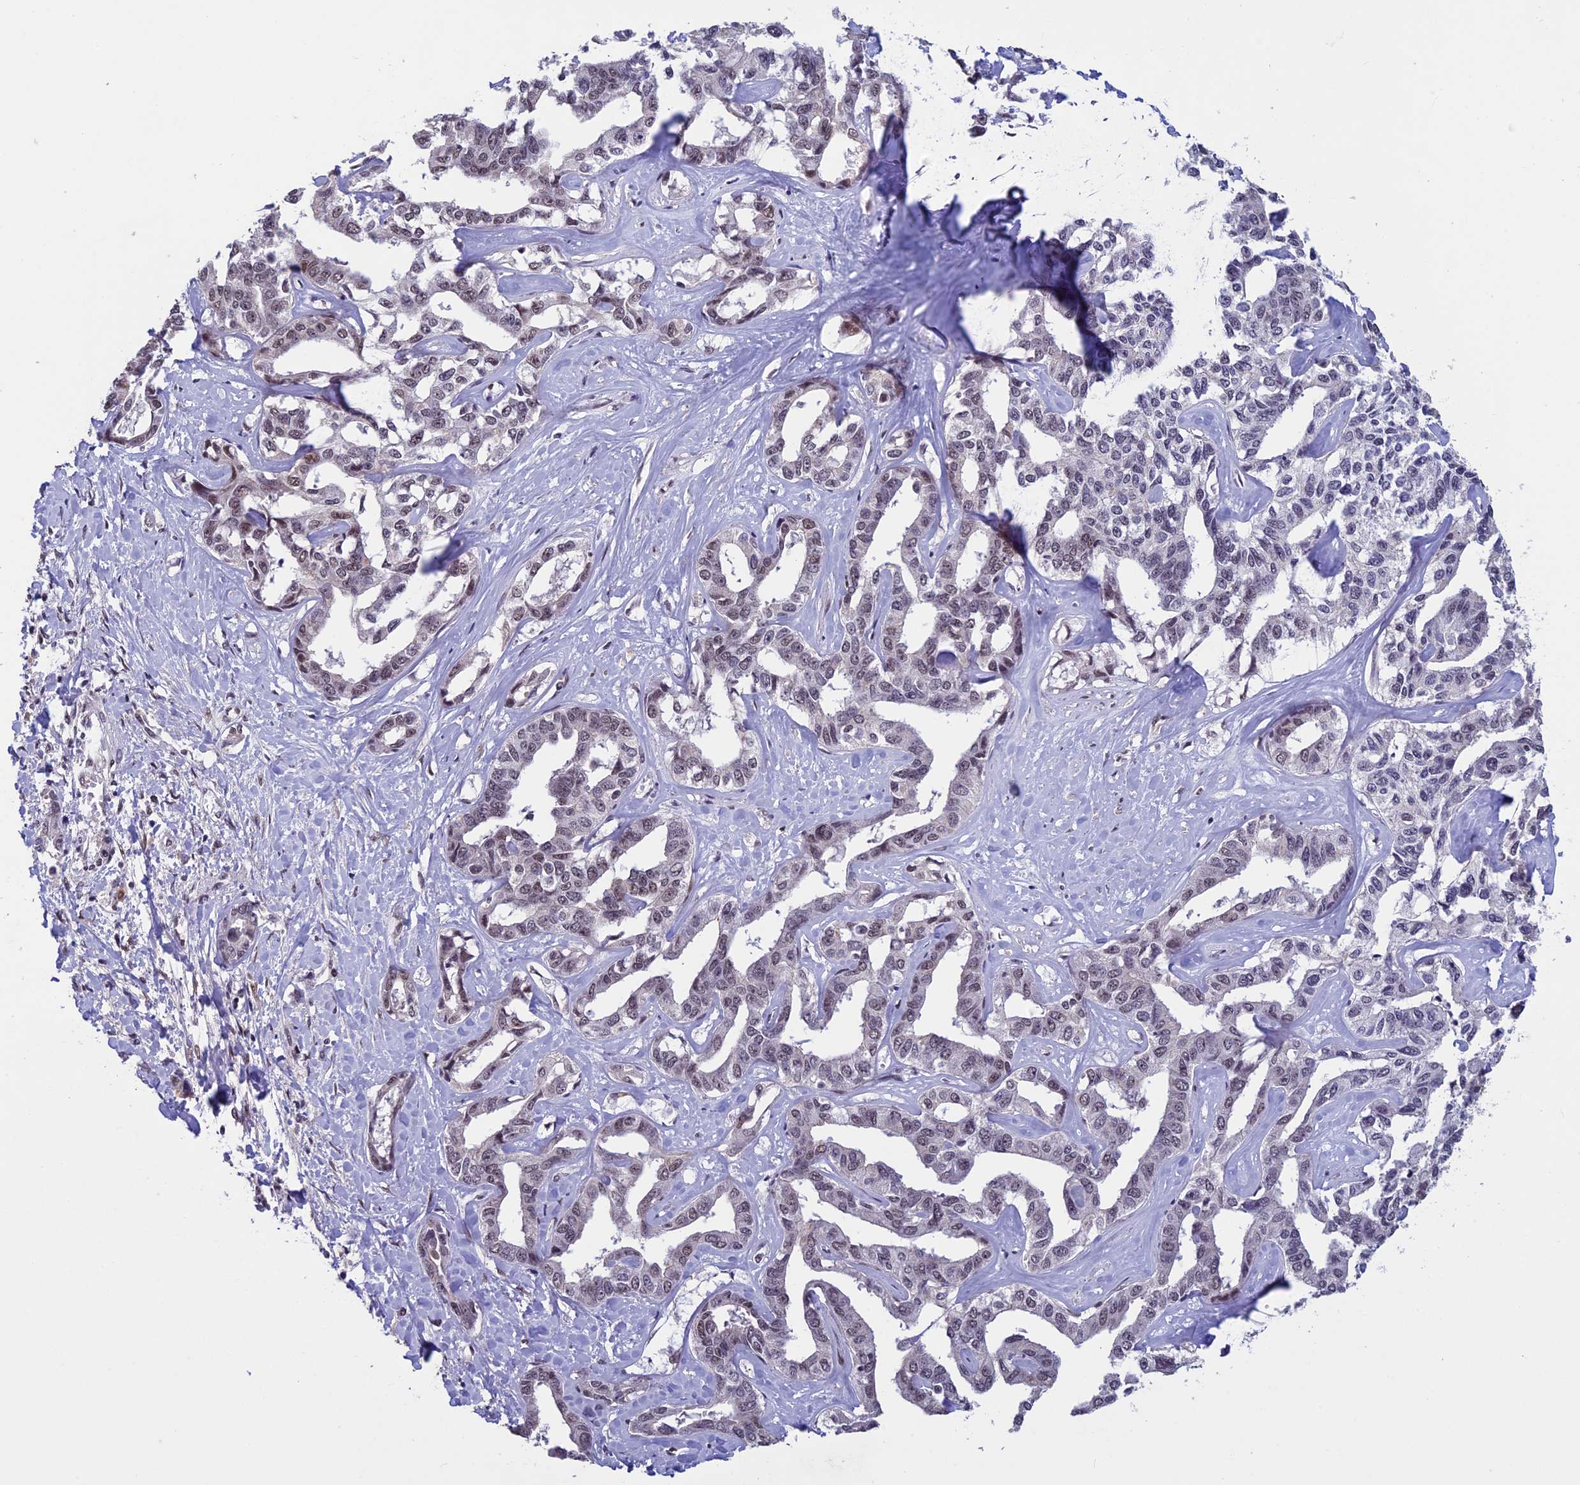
{"staining": {"intensity": "weak", "quantity": "25%-75%", "location": "nuclear"}, "tissue": "liver cancer", "cell_type": "Tumor cells", "image_type": "cancer", "snomed": [{"axis": "morphology", "description": "Cholangiocarcinoma"}, {"axis": "topography", "description": "Liver"}], "caption": "Cholangiocarcinoma (liver) stained with DAB immunohistochemistry (IHC) reveals low levels of weak nuclear positivity in approximately 25%-75% of tumor cells. The staining was performed using DAB (3,3'-diaminobenzidine), with brown indicating positive protein expression. Nuclei are stained blue with hematoxylin.", "gene": "RNF40", "patient": {"sex": "male", "age": 59}}